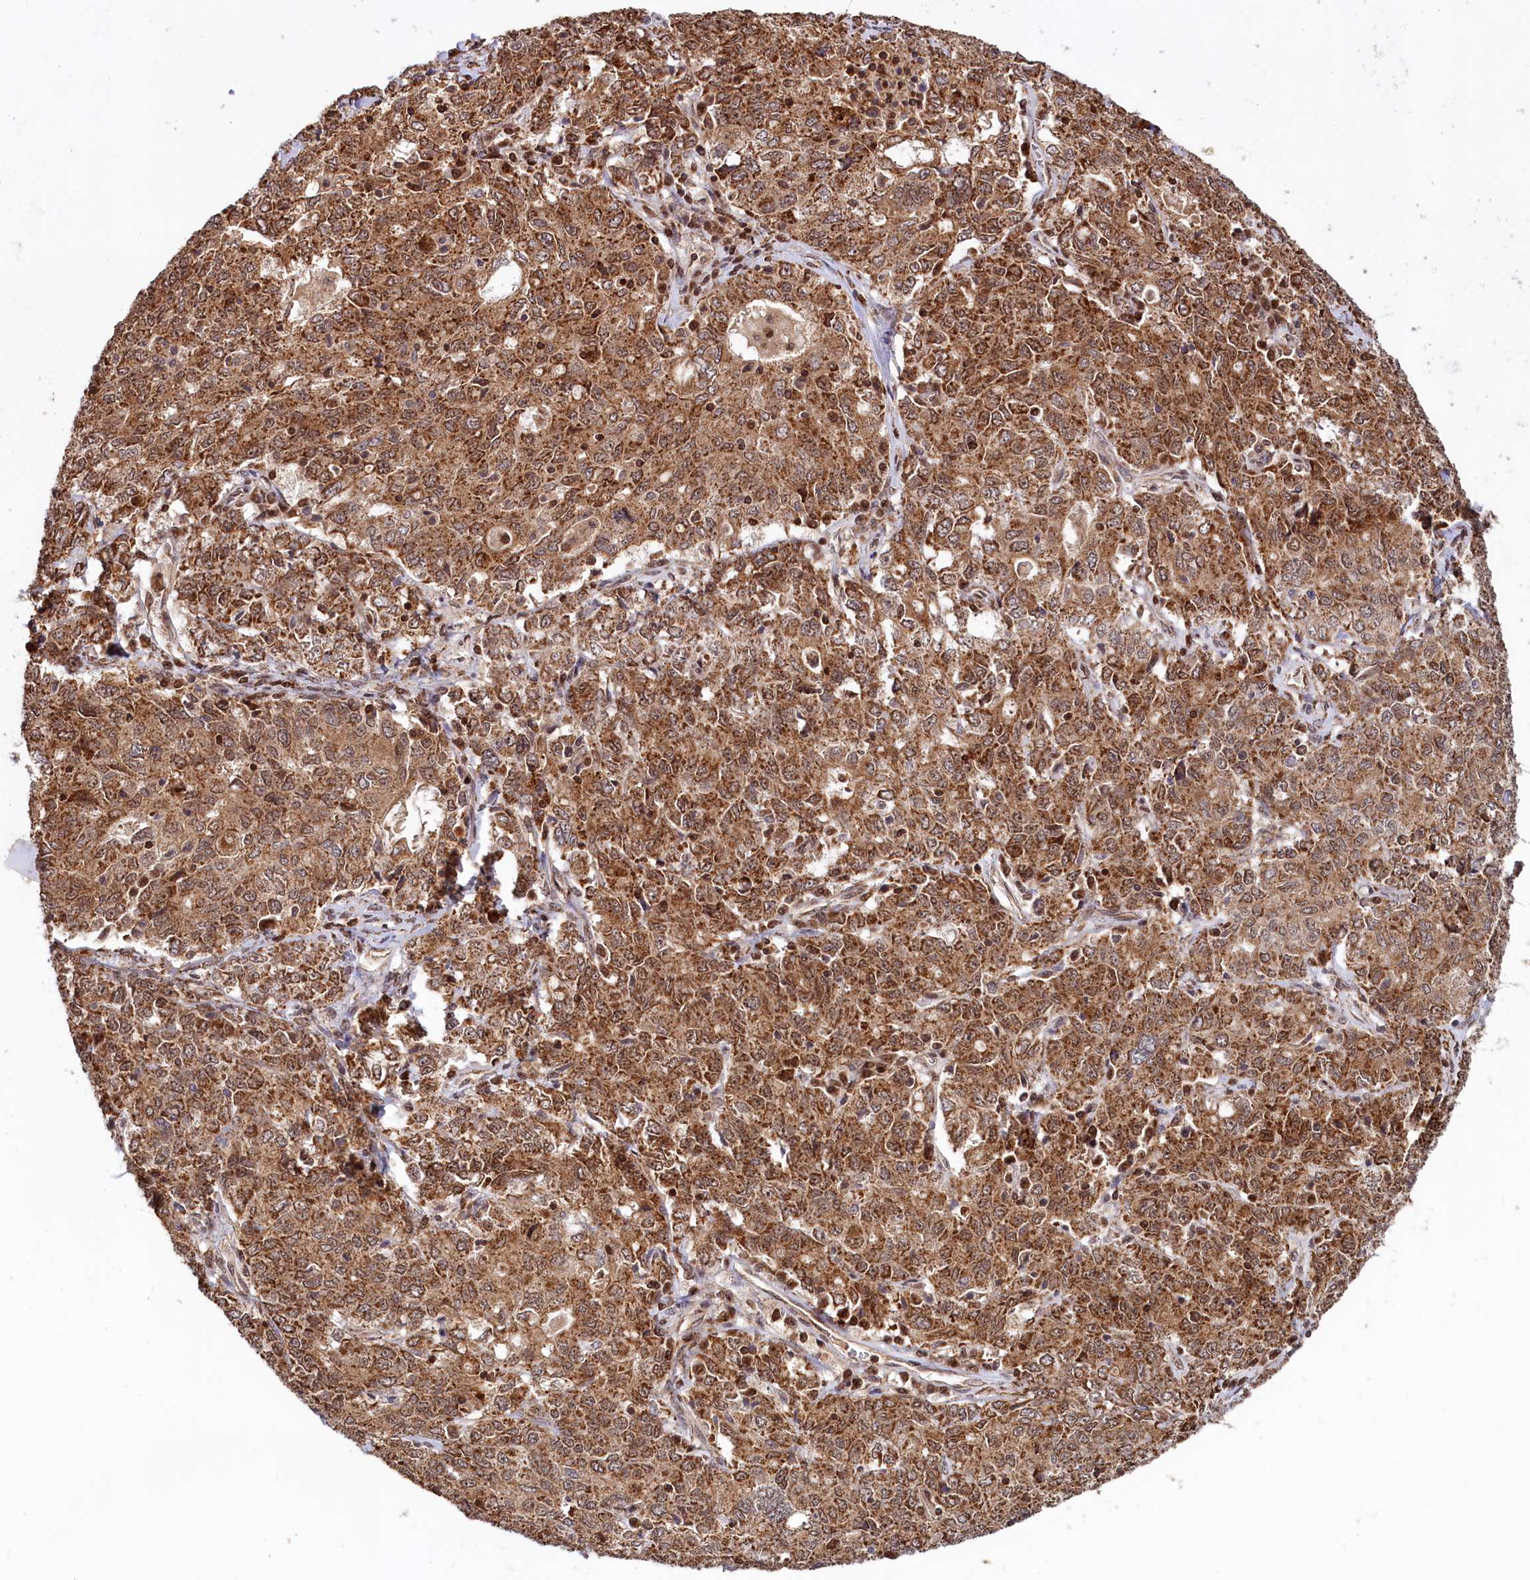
{"staining": {"intensity": "strong", "quantity": ">75%", "location": "cytoplasmic/membranous"}, "tissue": "ovarian cancer", "cell_type": "Tumor cells", "image_type": "cancer", "snomed": [{"axis": "morphology", "description": "Carcinoma, endometroid"}, {"axis": "topography", "description": "Ovary"}], "caption": "Immunohistochemistry (DAB) staining of ovarian cancer (endometroid carcinoma) exhibits strong cytoplasmic/membranous protein staining in approximately >75% of tumor cells.", "gene": "PHC3", "patient": {"sex": "female", "age": 62}}